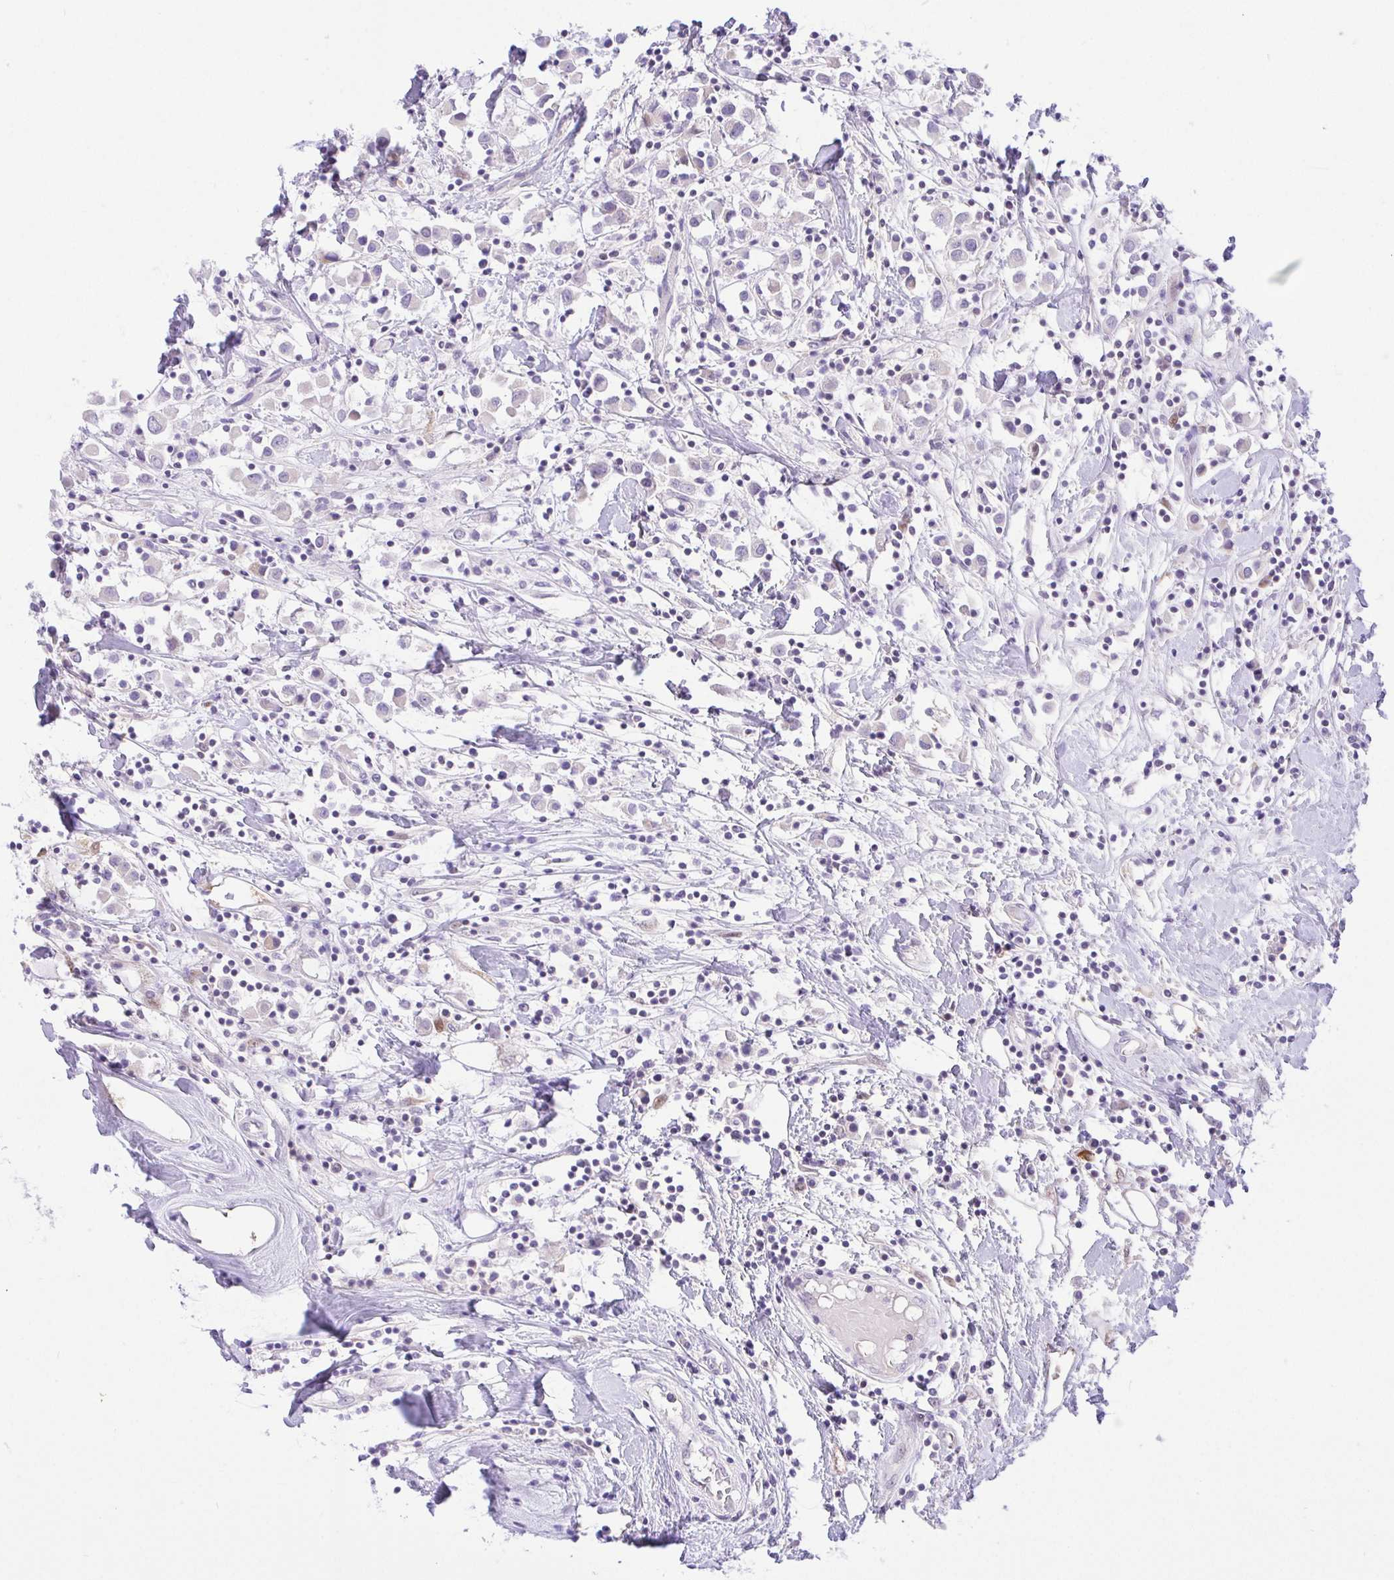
{"staining": {"intensity": "weak", "quantity": "<25%", "location": "cytoplasmic/membranous"}, "tissue": "breast cancer", "cell_type": "Tumor cells", "image_type": "cancer", "snomed": [{"axis": "morphology", "description": "Duct carcinoma"}, {"axis": "topography", "description": "Breast"}], "caption": "The photomicrograph demonstrates no significant staining in tumor cells of breast cancer.", "gene": "ZNF101", "patient": {"sex": "female", "age": 61}}